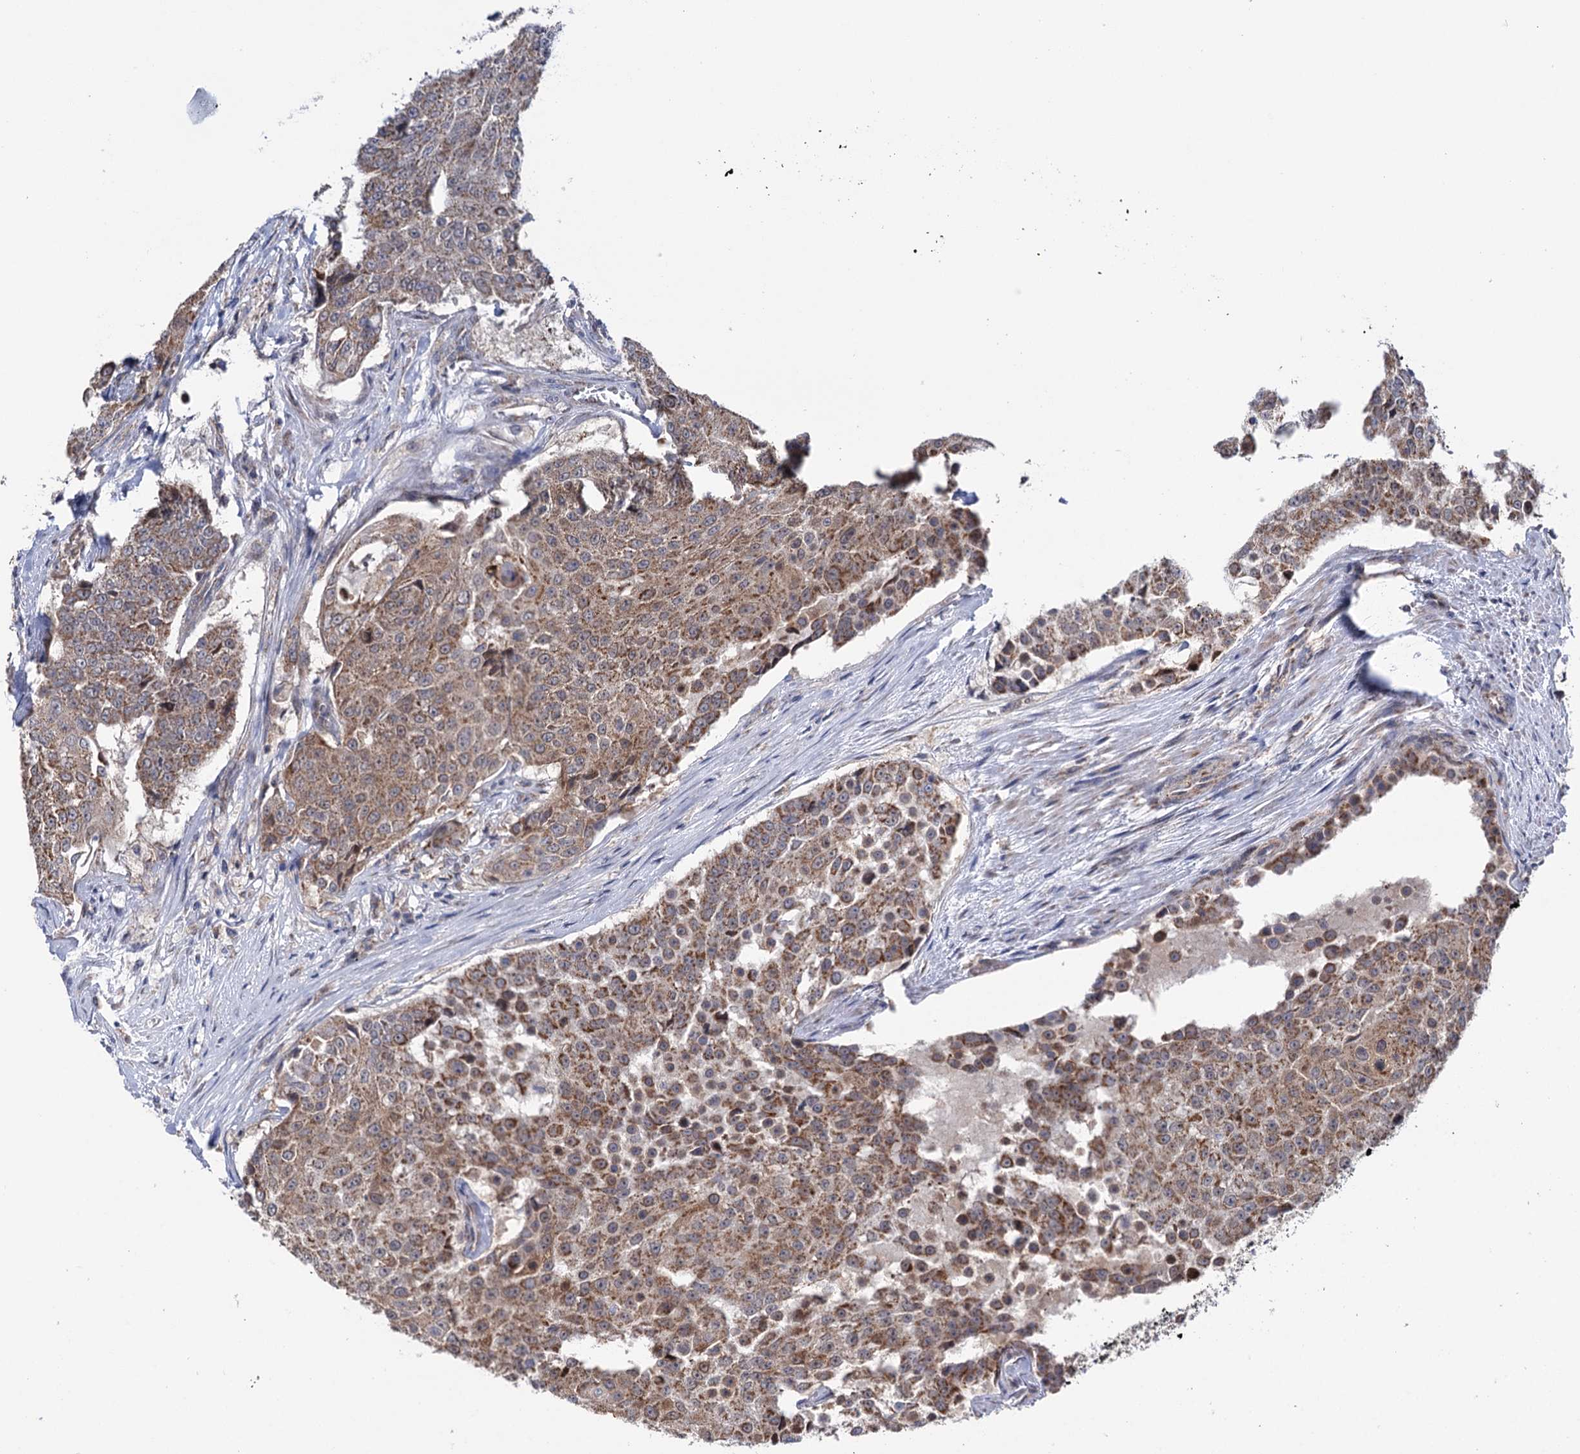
{"staining": {"intensity": "moderate", "quantity": ">75%", "location": "cytoplasmic/membranous"}, "tissue": "urothelial cancer", "cell_type": "Tumor cells", "image_type": "cancer", "snomed": [{"axis": "morphology", "description": "Urothelial carcinoma, High grade"}, {"axis": "topography", "description": "Urinary bladder"}], "caption": "IHC (DAB) staining of high-grade urothelial carcinoma reveals moderate cytoplasmic/membranous protein expression in approximately >75% of tumor cells.", "gene": "SUCLA2", "patient": {"sex": "female", "age": 63}}